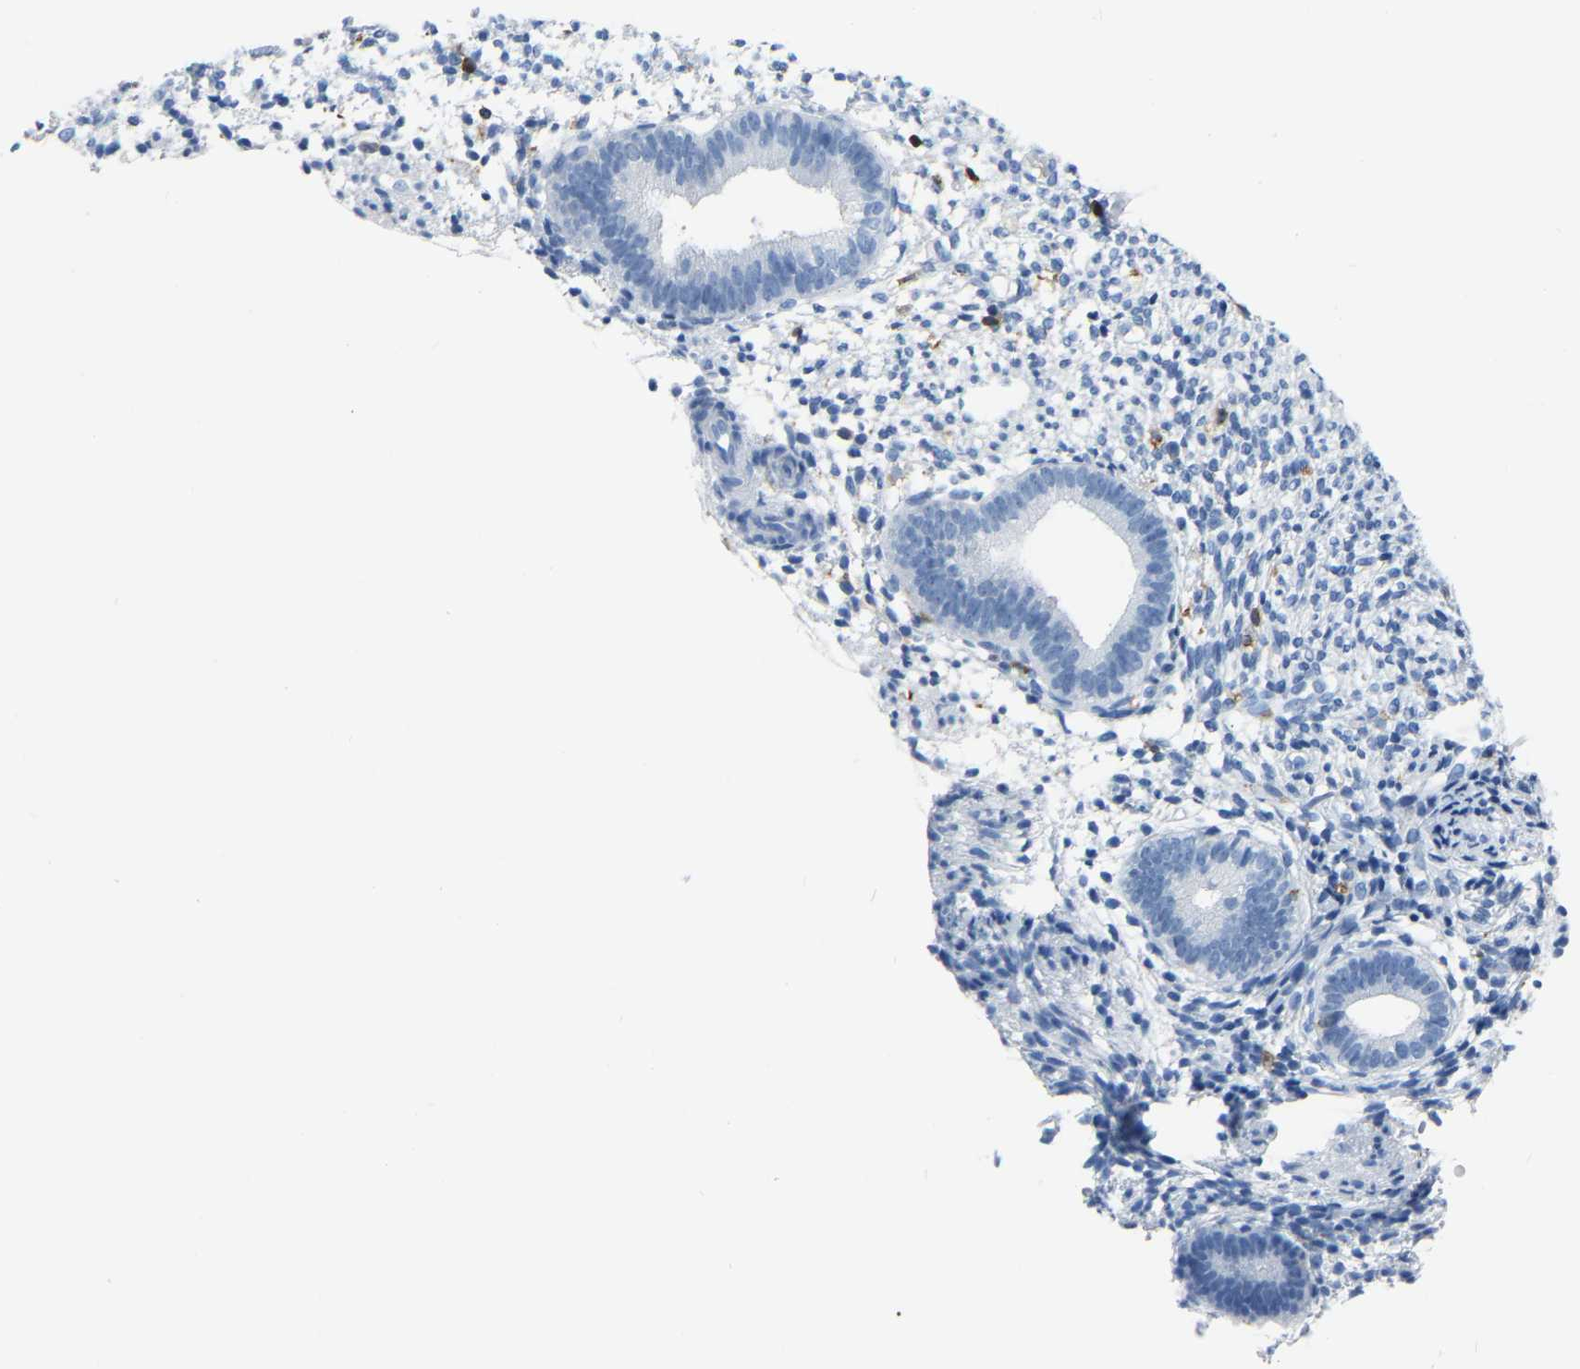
{"staining": {"intensity": "negative", "quantity": "none", "location": "none"}, "tissue": "endometrium", "cell_type": "Cells in endometrial stroma", "image_type": "normal", "snomed": [{"axis": "morphology", "description": "Normal tissue, NOS"}, {"axis": "topography", "description": "Endometrium"}], "caption": "Immunohistochemistry (IHC) of normal endometrium shows no staining in cells in endometrial stroma. (DAB IHC visualized using brightfield microscopy, high magnification).", "gene": "ARHGAP45", "patient": {"sex": "female", "age": 46}}